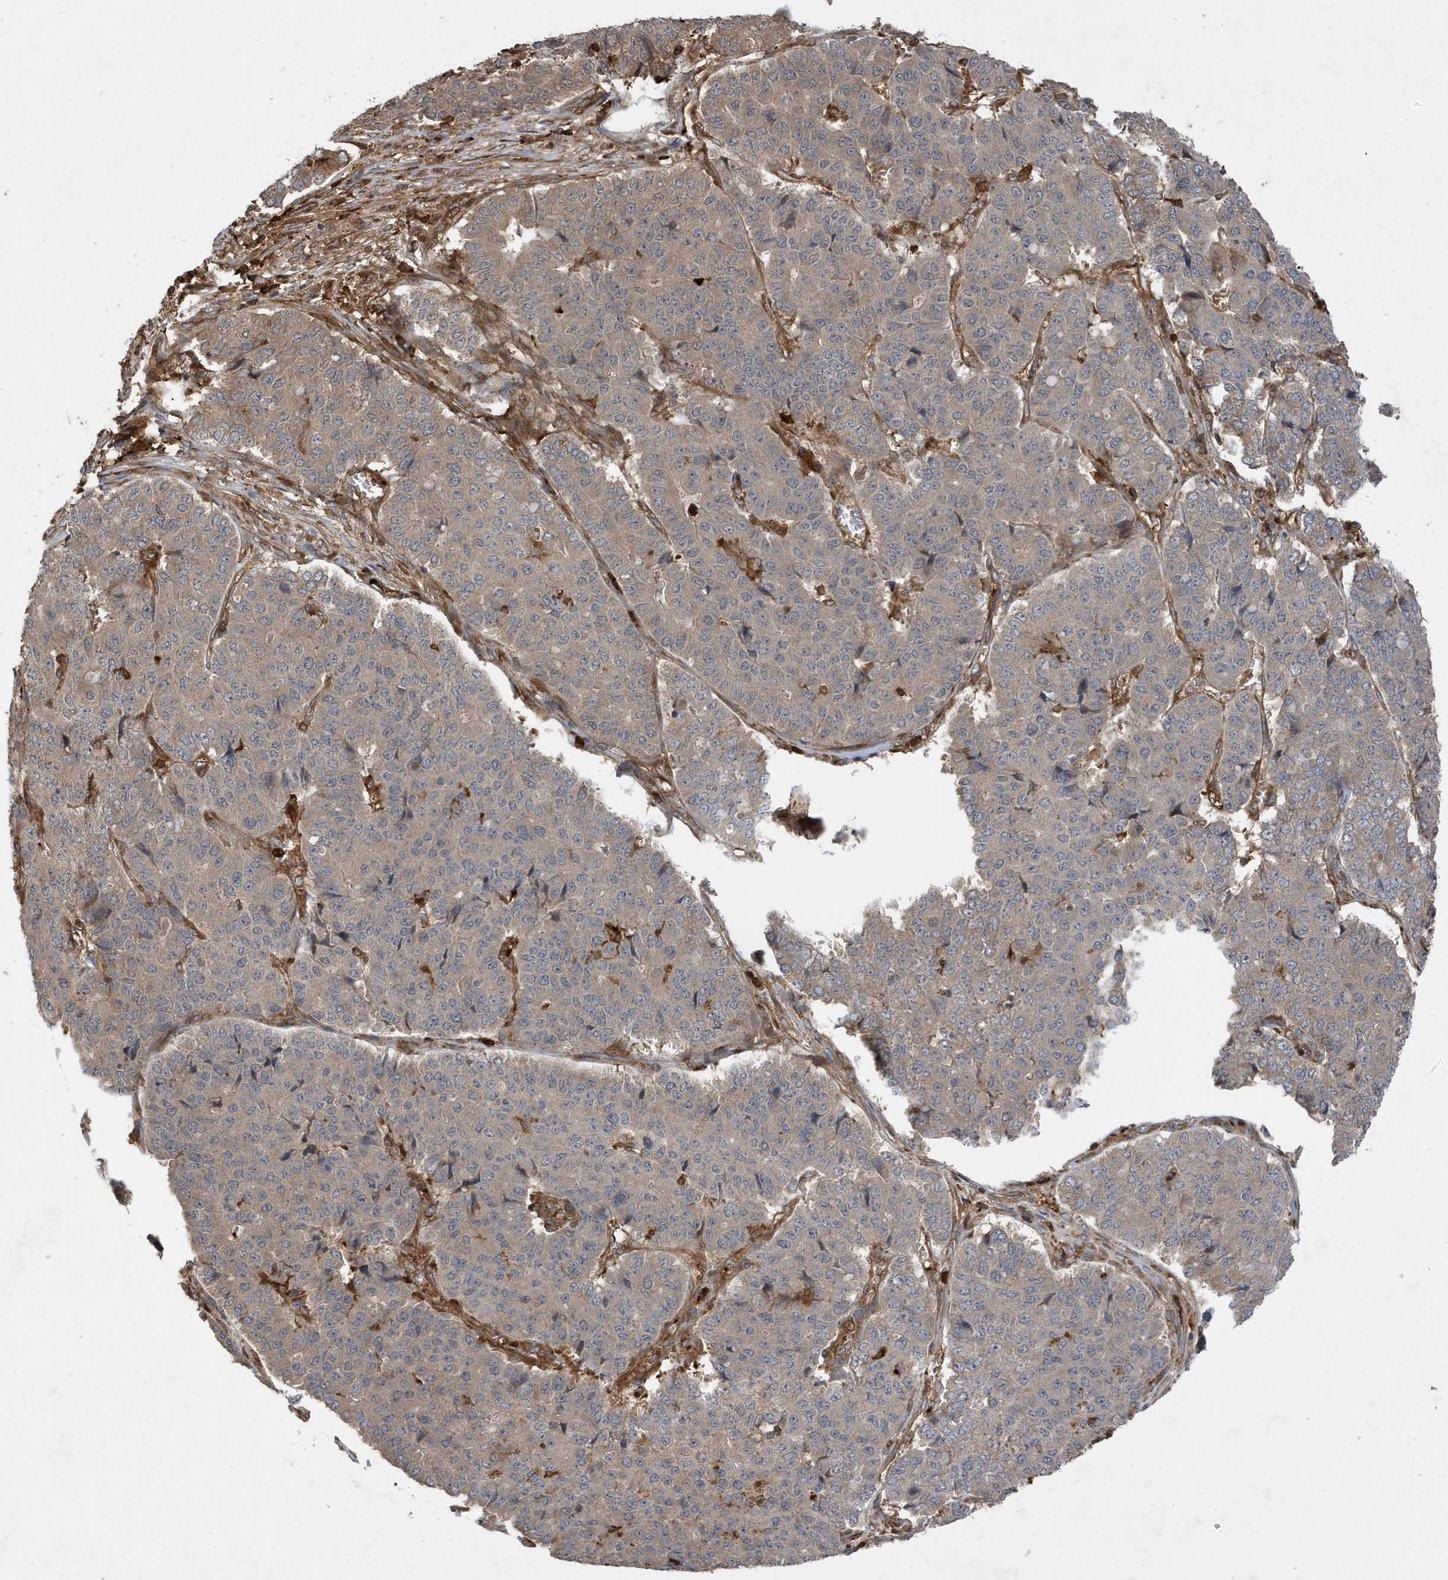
{"staining": {"intensity": "weak", "quantity": "25%-75%", "location": "cytoplasmic/membranous"}, "tissue": "pancreatic cancer", "cell_type": "Tumor cells", "image_type": "cancer", "snomed": [{"axis": "morphology", "description": "Adenocarcinoma, NOS"}, {"axis": "topography", "description": "Pancreas"}], "caption": "Adenocarcinoma (pancreatic) tissue reveals weak cytoplasmic/membranous staining in approximately 25%-75% of tumor cells", "gene": "LAPTM4A", "patient": {"sex": "male", "age": 50}}